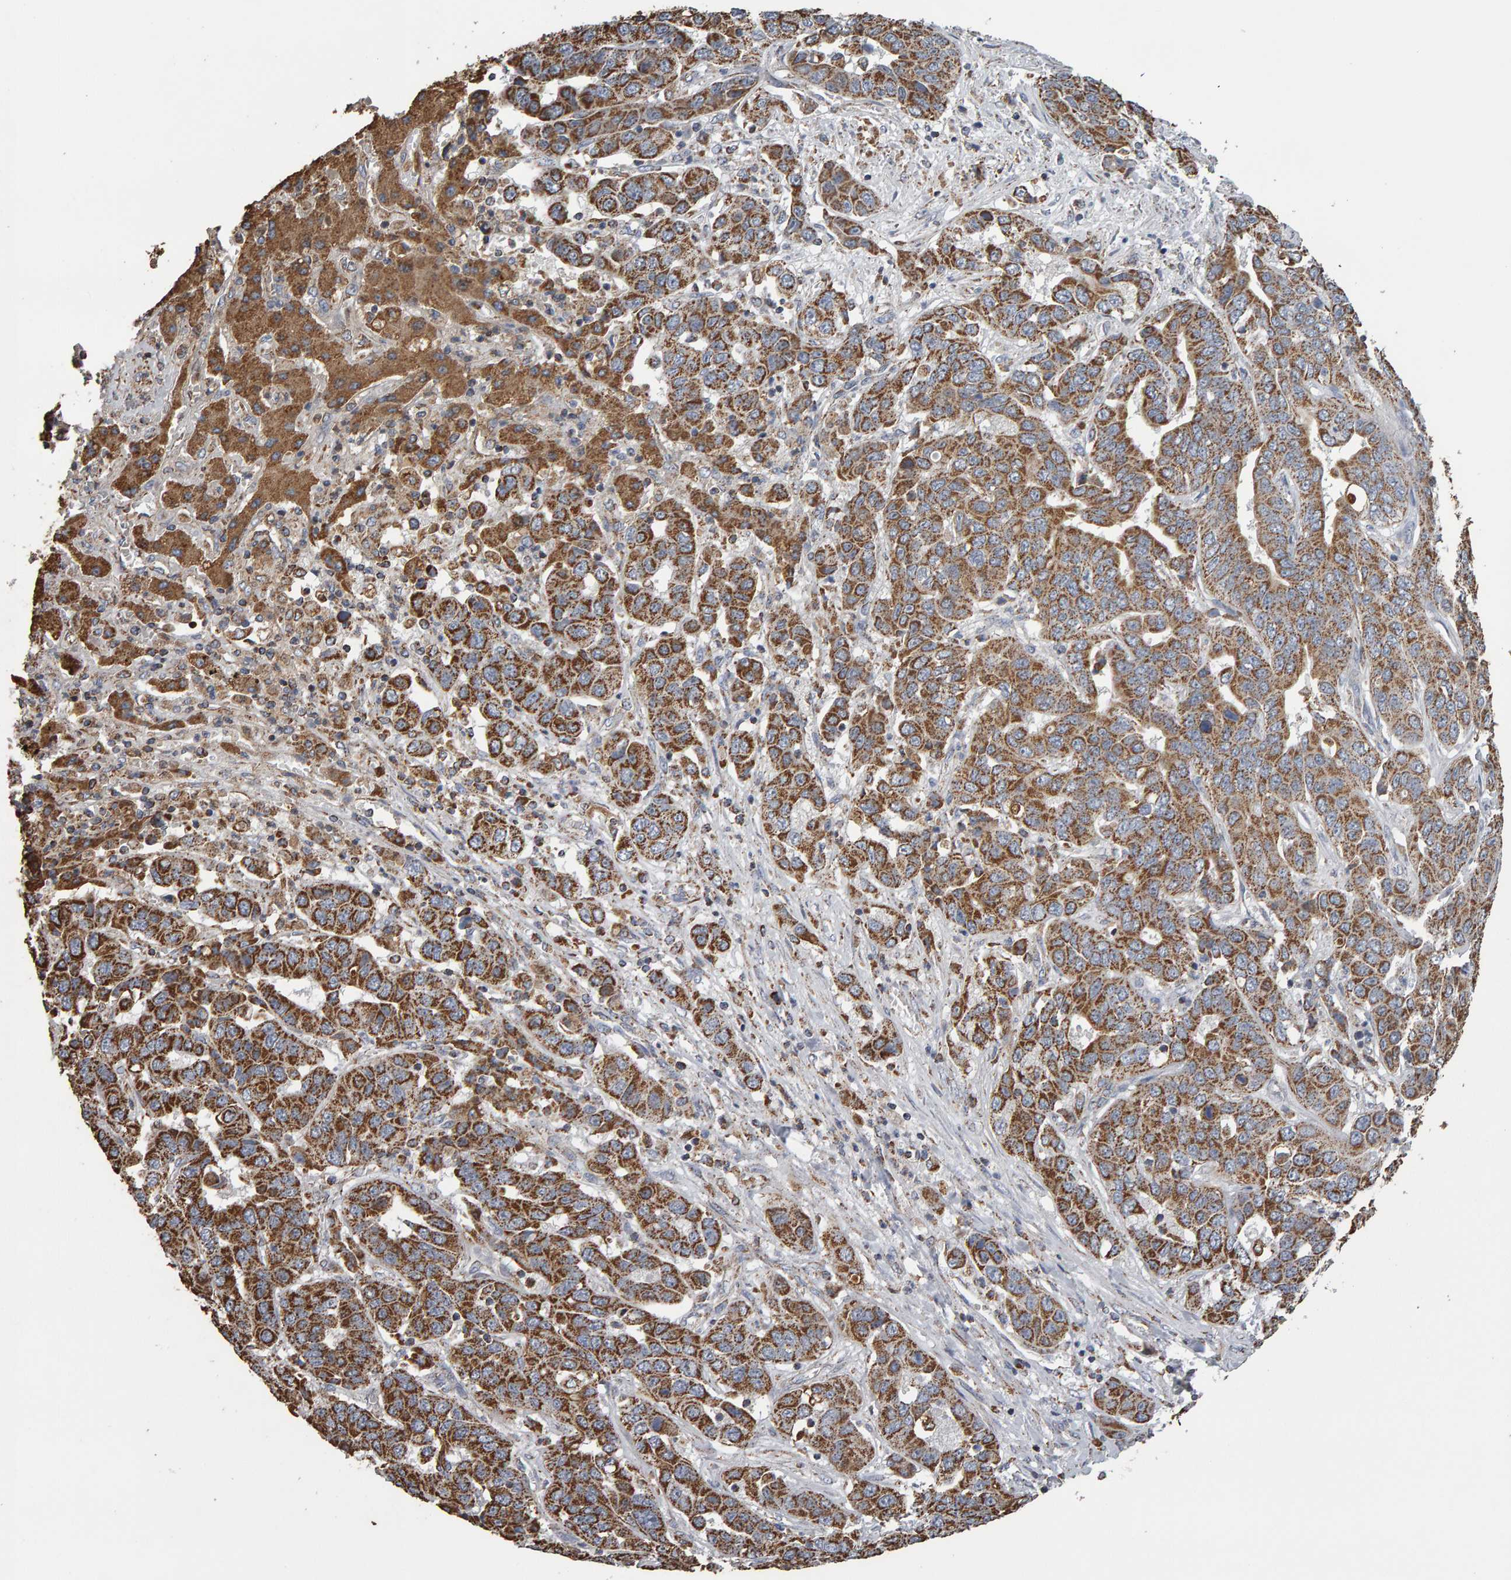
{"staining": {"intensity": "moderate", "quantity": ">75%", "location": "cytoplasmic/membranous"}, "tissue": "liver cancer", "cell_type": "Tumor cells", "image_type": "cancer", "snomed": [{"axis": "morphology", "description": "Cholangiocarcinoma"}, {"axis": "topography", "description": "Liver"}], "caption": "The image reveals a brown stain indicating the presence of a protein in the cytoplasmic/membranous of tumor cells in liver cancer (cholangiocarcinoma).", "gene": "TOM1L1", "patient": {"sex": "female", "age": 52}}